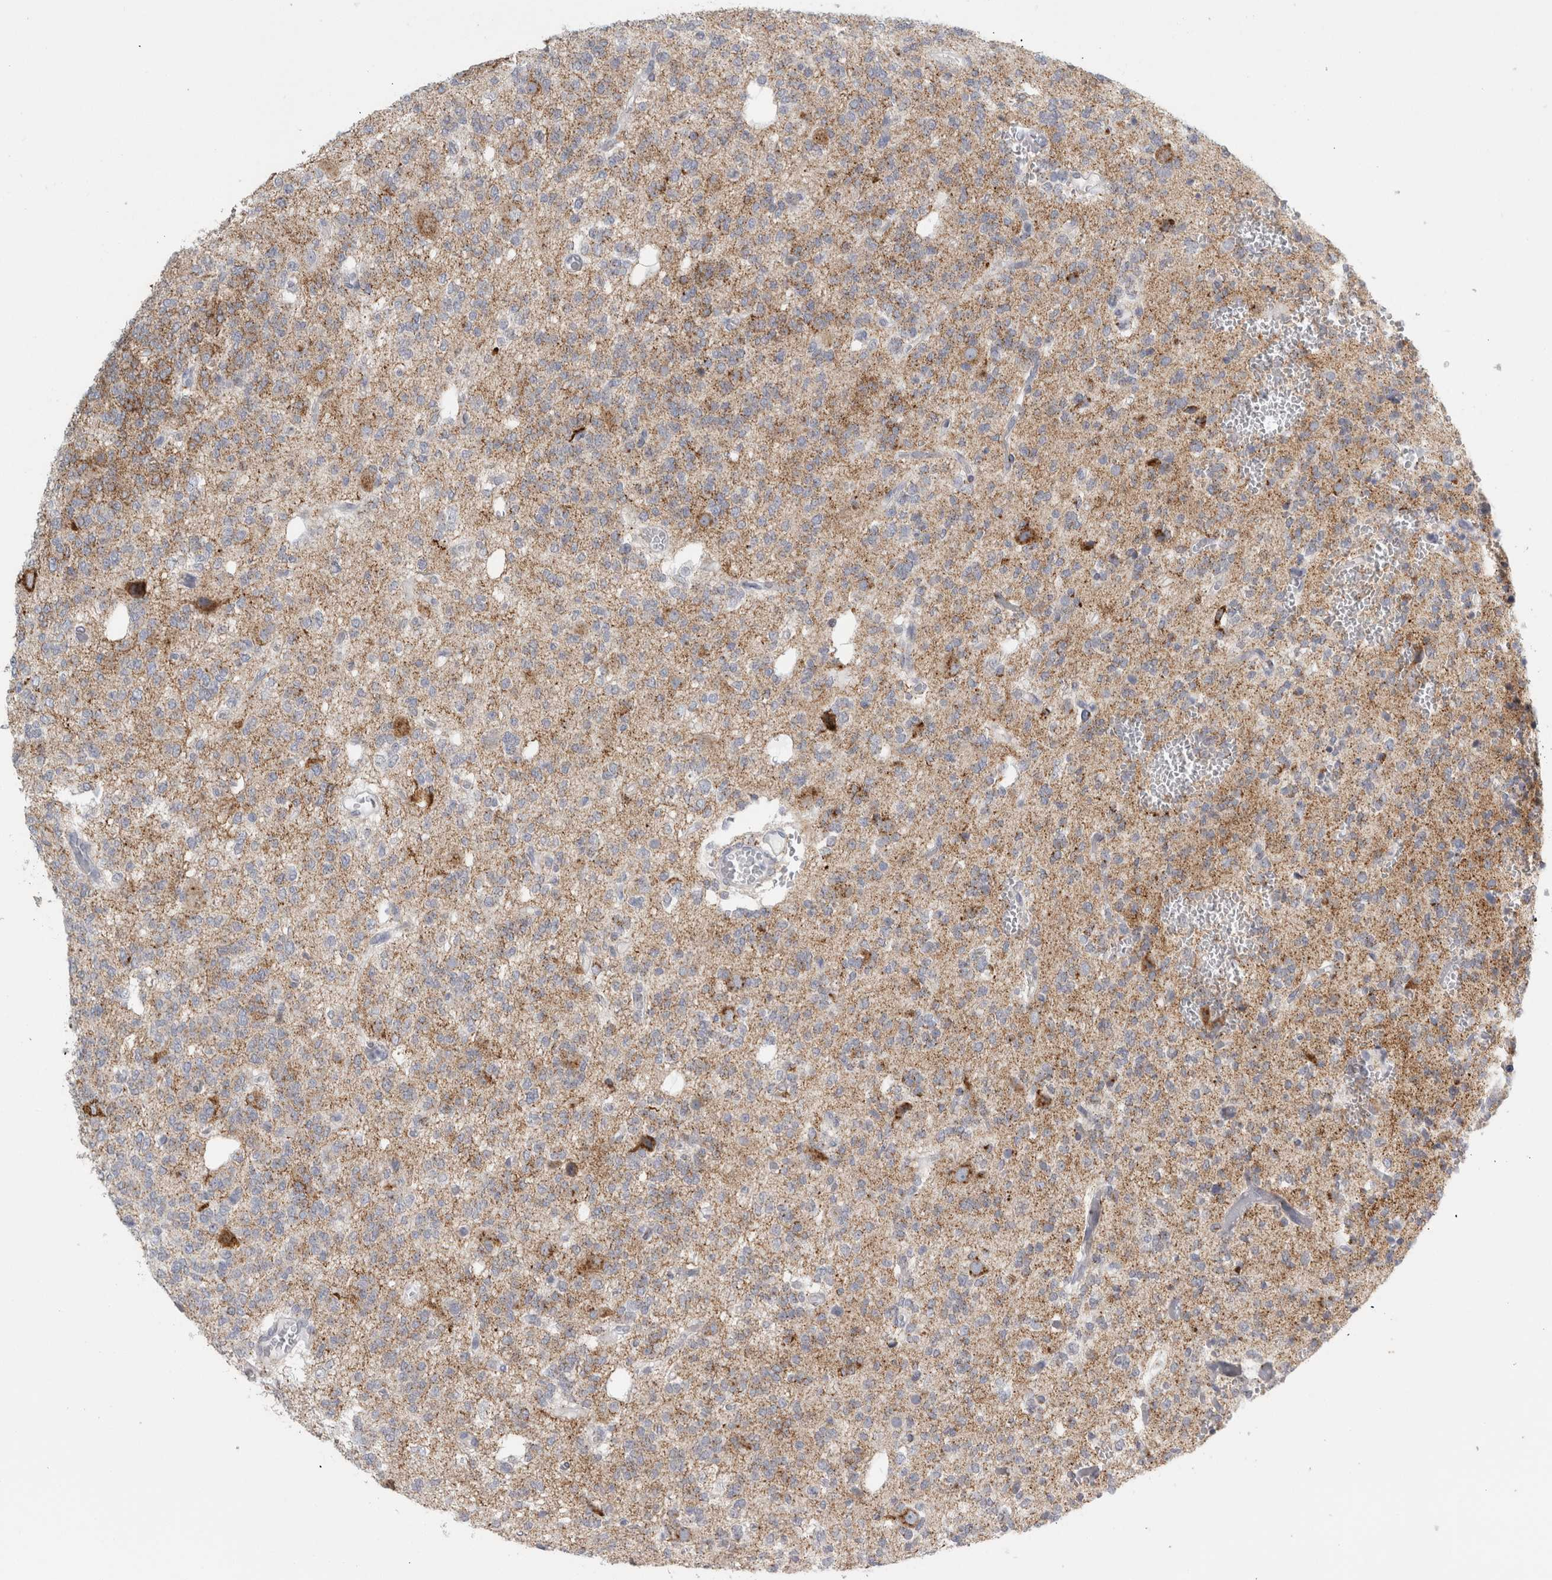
{"staining": {"intensity": "negative", "quantity": "none", "location": "none"}, "tissue": "glioma", "cell_type": "Tumor cells", "image_type": "cancer", "snomed": [{"axis": "morphology", "description": "Glioma, malignant, Low grade"}, {"axis": "topography", "description": "Brain"}], "caption": "There is no significant positivity in tumor cells of glioma.", "gene": "CPE", "patient": {"sex": "male", "age": 38}}